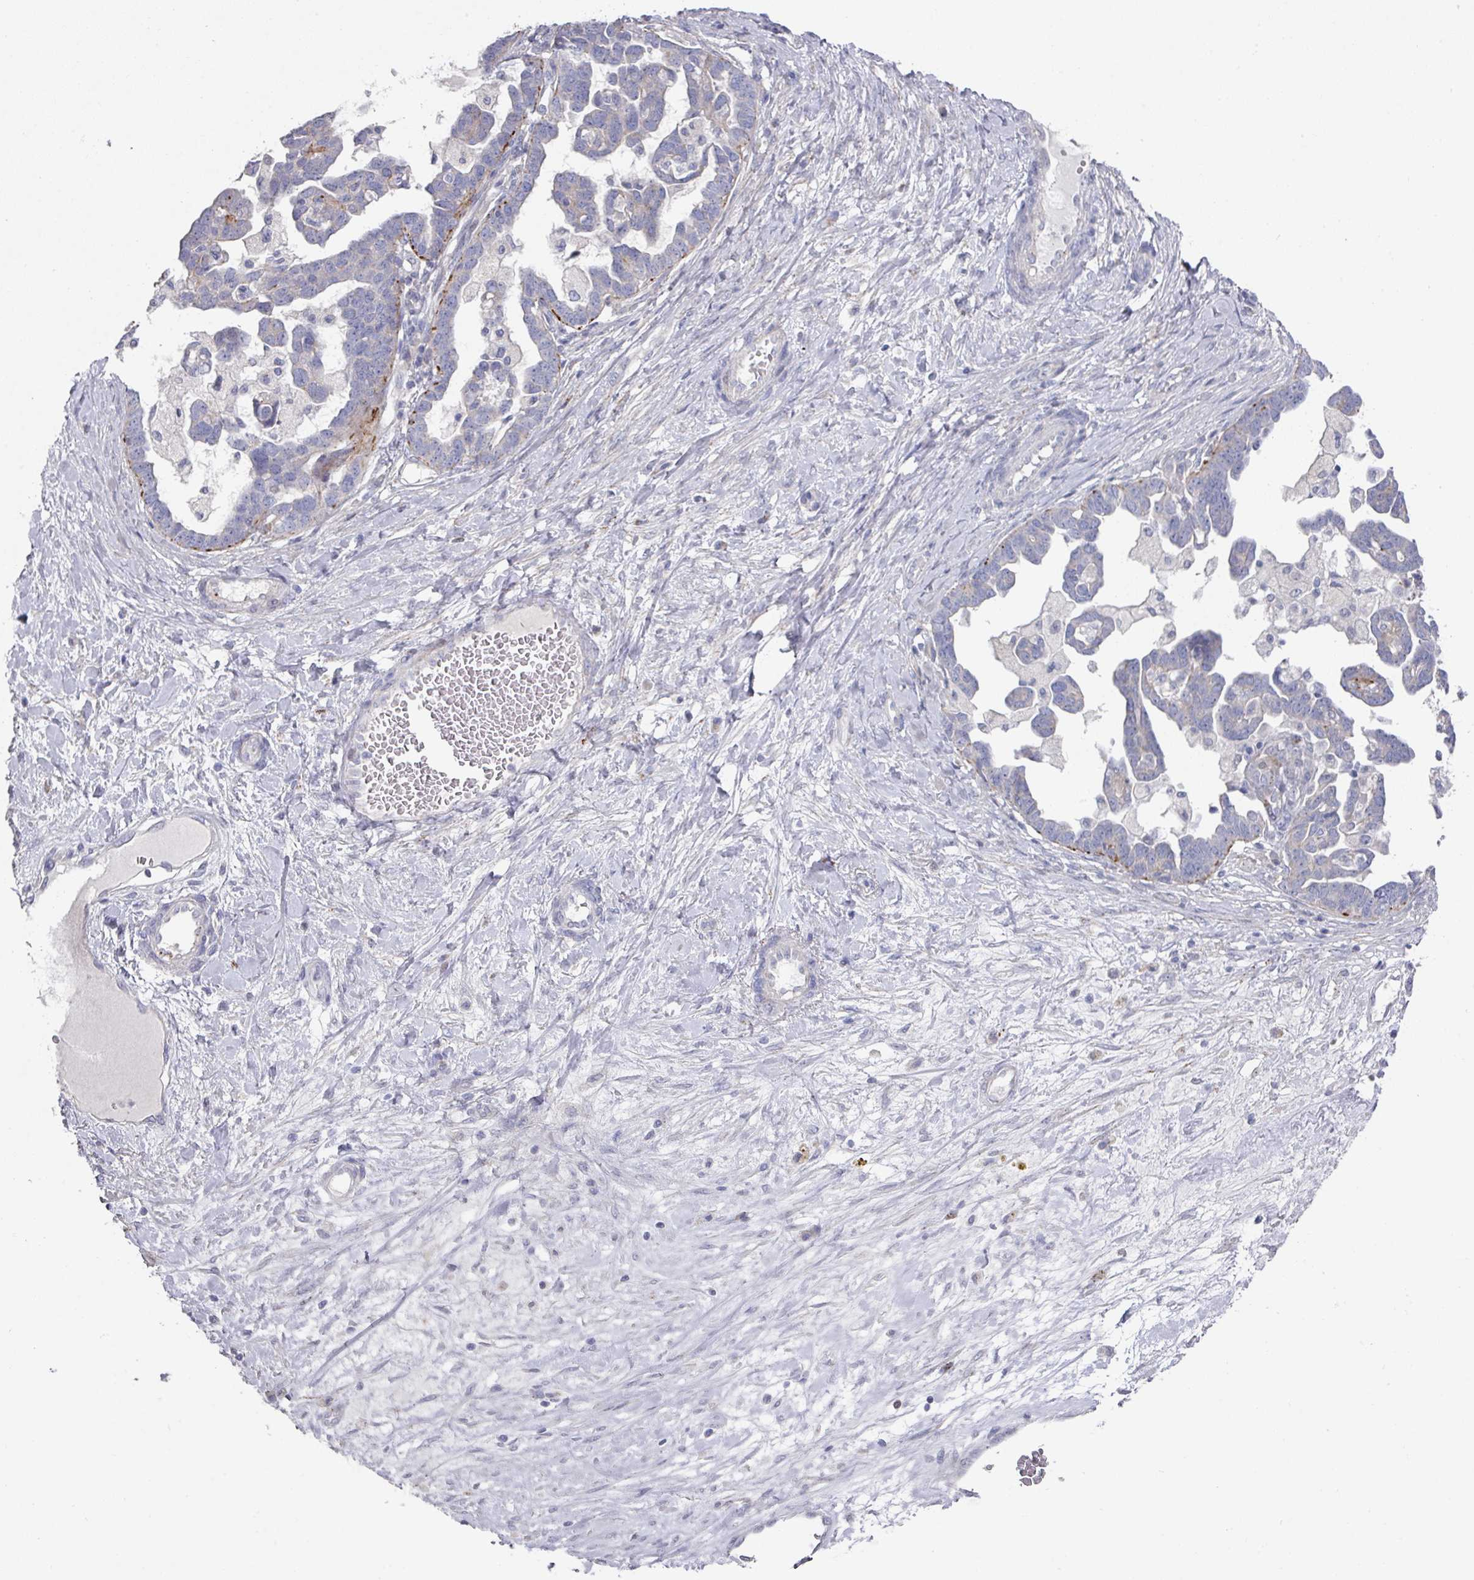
{"staining": {"intensity": "moderate", "quantity": "<25%", "location": "cytoplasmic/membranous"}, "tissue": "ovarian cancer", "cell_type": "Tumor cells", "image_type": "cancer", "snomed": [{"axis": "morphology", "description": "Cystadenocarcinoma, serous, NOS"}, {"axis": "topography", "description": "Ovary"}], "caption": "Protein expression analysis of human ovarian cancer (serous cystadenocarcinoma) reveals moderate cytoplasmic/membranous positivity in approximately <25% of tumor cells. The protein is shown in brown color, while the nuclei are stained blue.", "gene": "NT5C1A", "patient": {"sex": "female", "age": 54}}